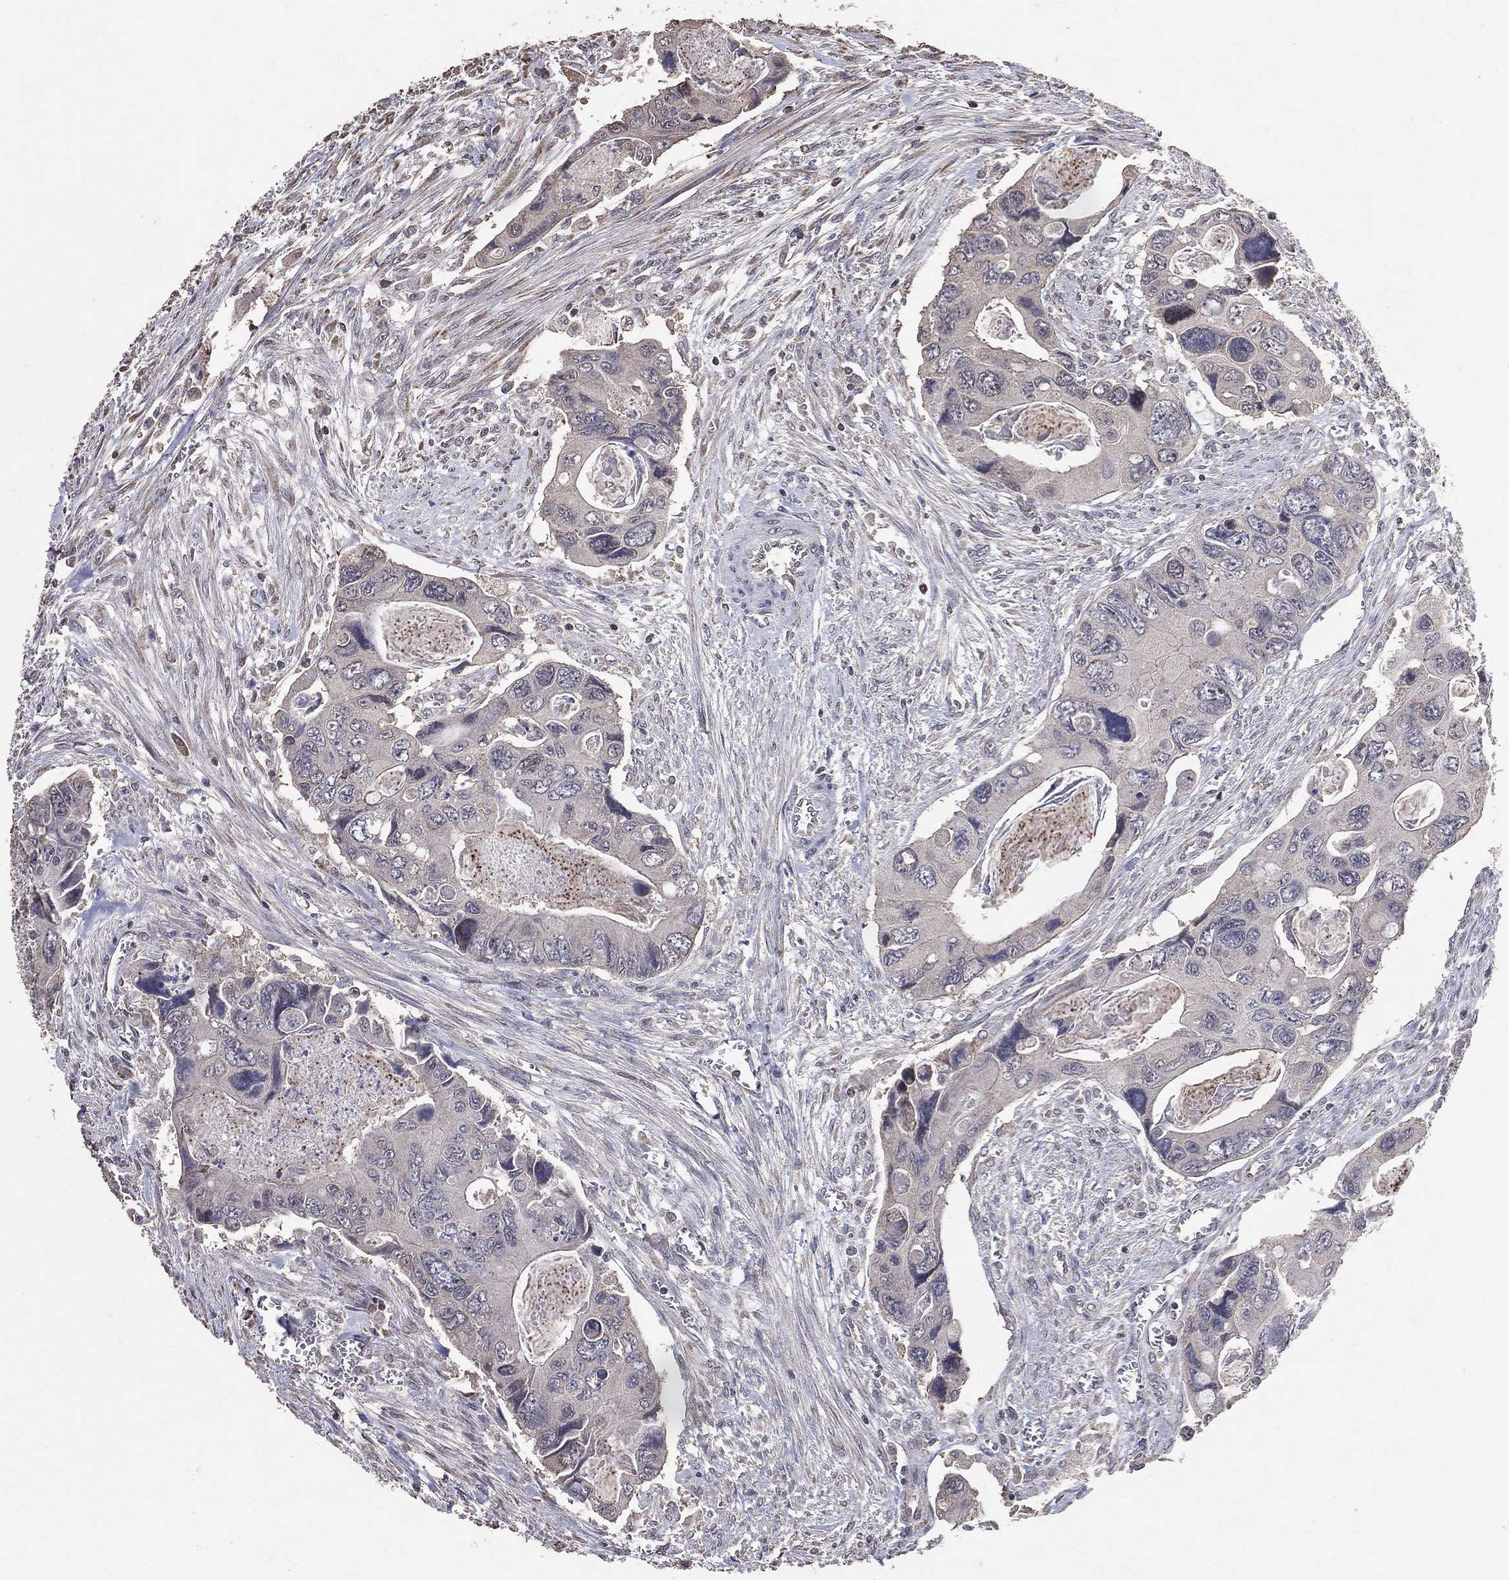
{"staining": {"intensity": "negative", "quantity": "none", "location": "none"}, "tissue": "colorectal cancer", "cell_type": "Tumor cells", "image_type": "cancer", "snomed": [{"axis": "morphology", "description": "Adenocarcinoma, NOS"}, {"axis": "topography", "description": "Rectum"}], "caption": "This is a photomicrograph of immunohistochemistry (IHC) staining of adenocarcinoma (colorectal), which shows no positivity in tumor cells.", "gene": "LY6K", "patient": {"sex": "male", "age": 62}}